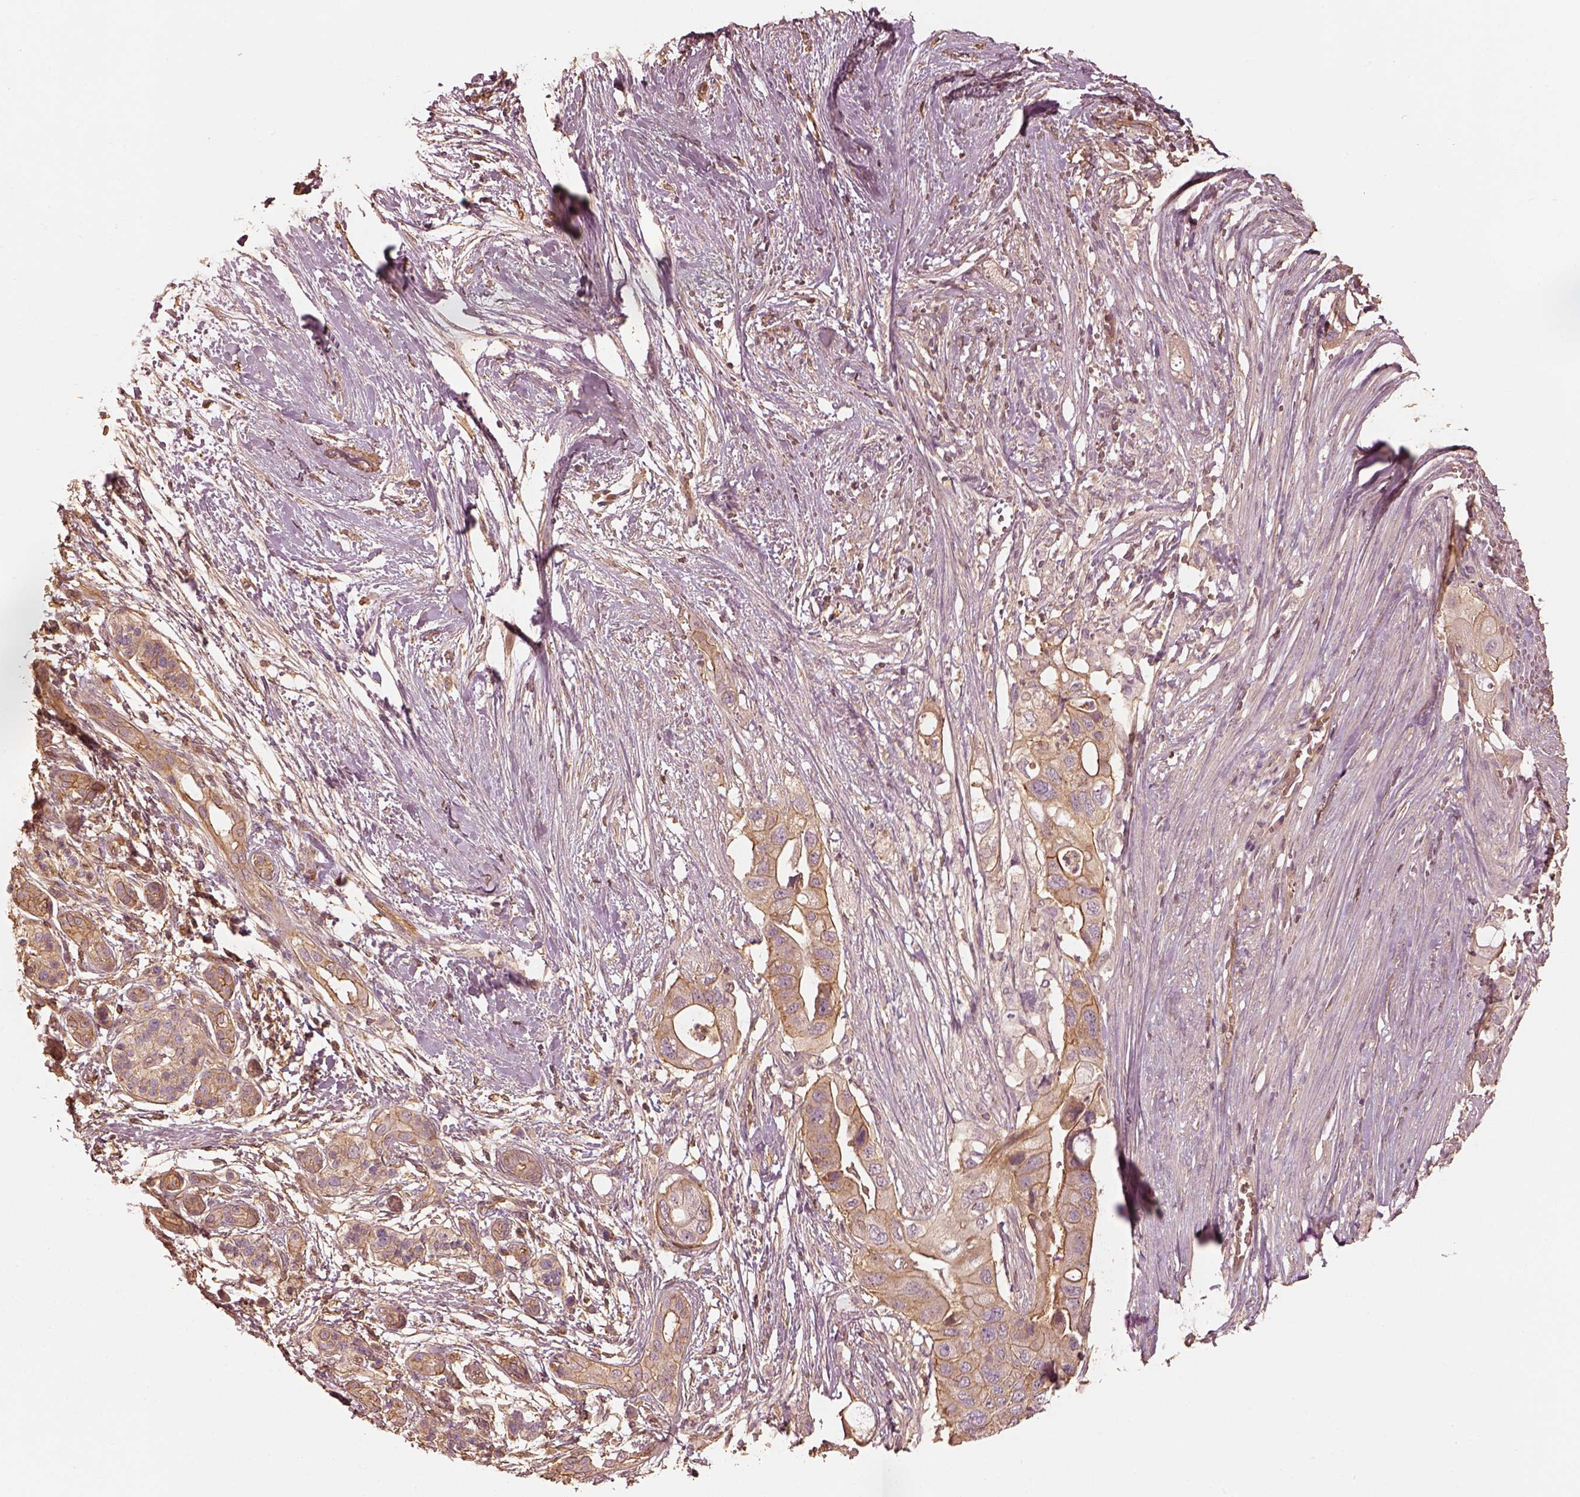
{"staining": {"intensity": "moderate", "quantity": "25%-75%", "location": "cytoplasmic/membranous"}, "tissue": "pancreatic cancer", "cell_type": "Tumor cells", "image_type": "cancer", "snomed": [{"axis": "morphology", "description": "Adenocarcinoma, NOS"}, {"axis": "topography", "description": "Pancreas"}], "caption": "Immunohistochemical staining of human pancreatic cancer exhibits medium levels of moderate cytoplasmic/membranous positivity in about 25%-75% of tumor cells.", "gene": "WDR7", "patient": {"sex": "female", "age": 72}}